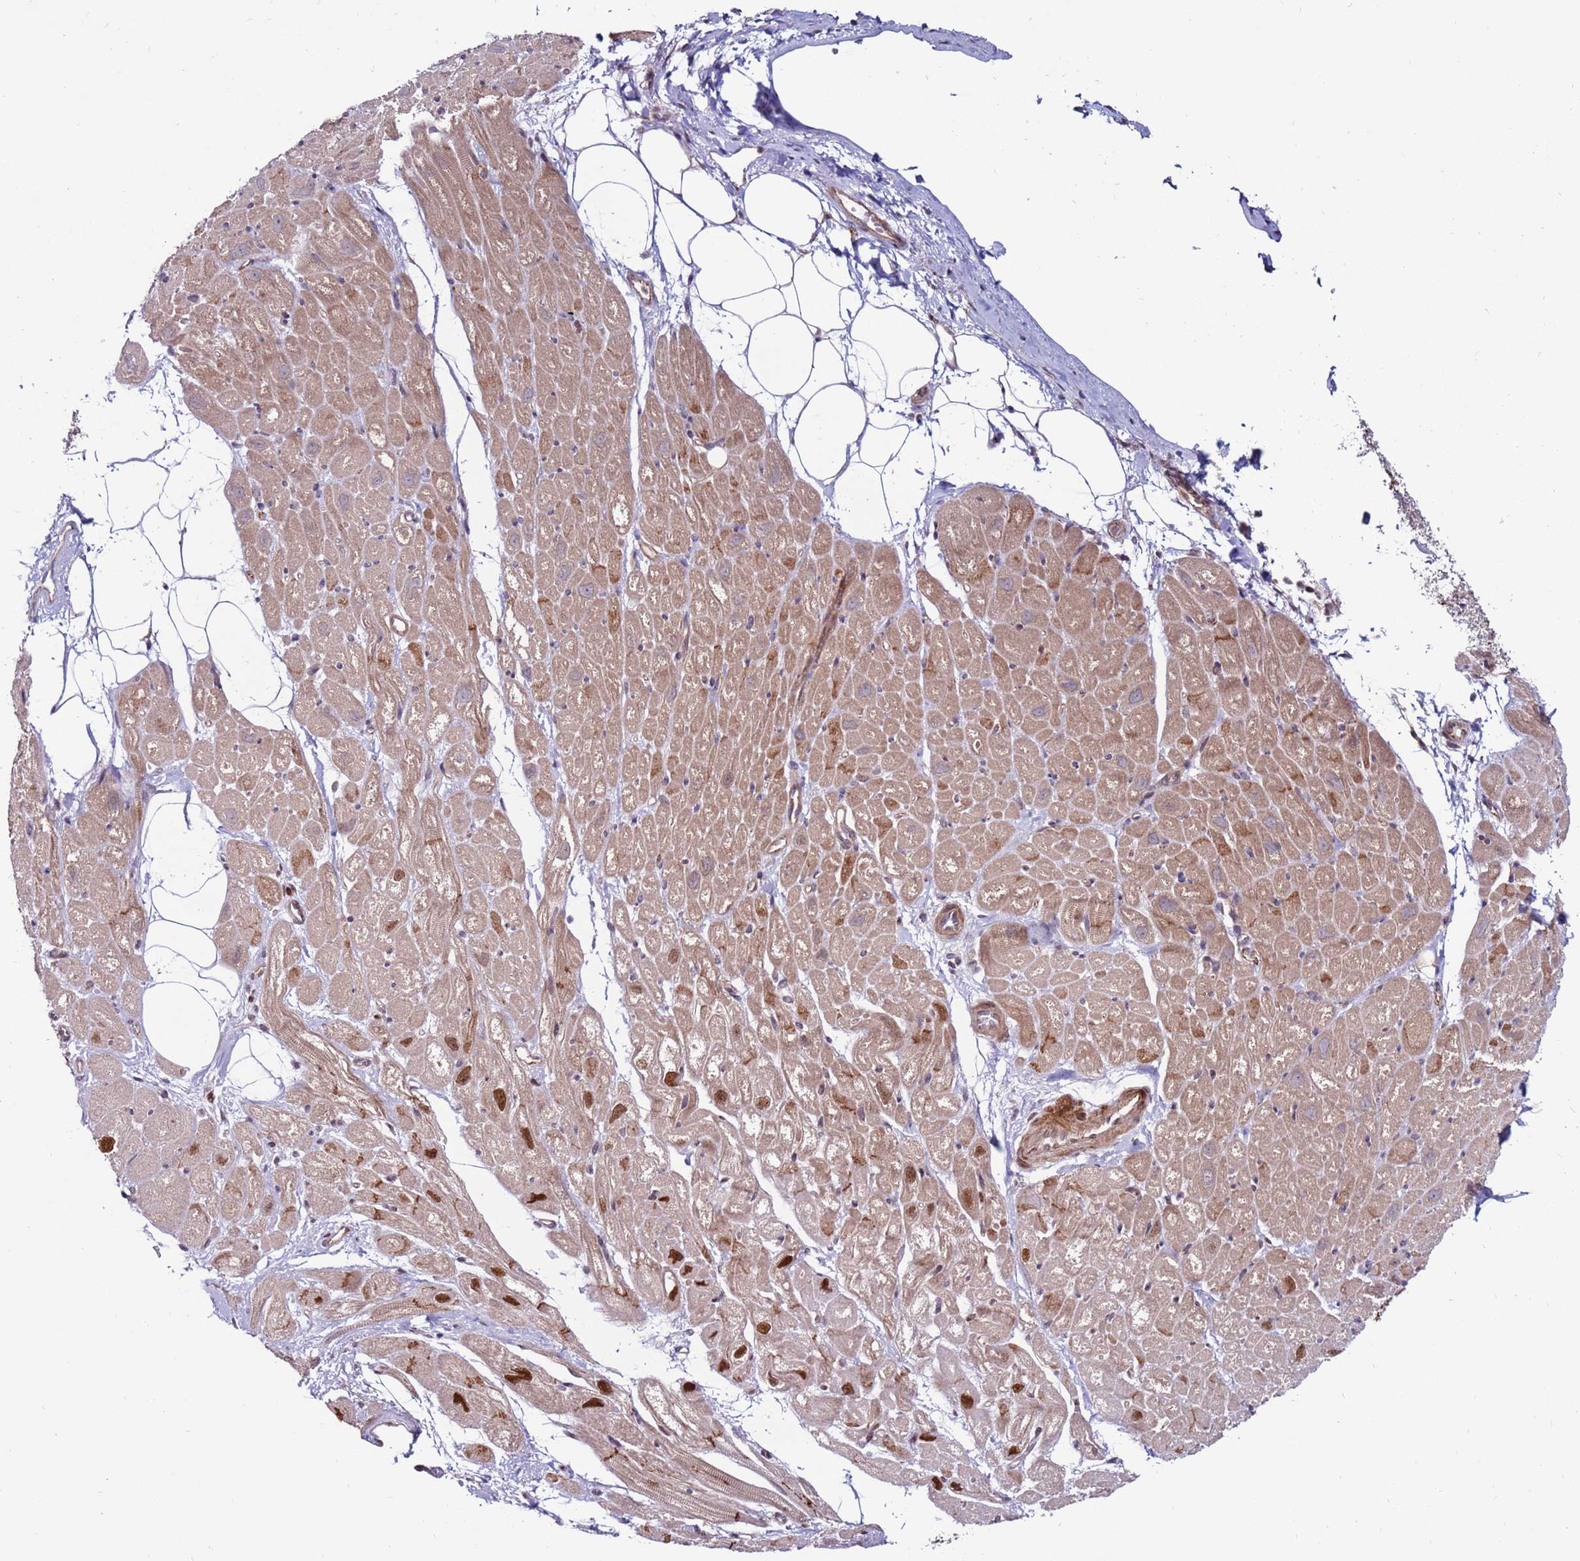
{"staining": {"intensity": "strong", "quantity": ">75%", "location": "cytoplasmic/membranous,nuclear"}, "tissue": "heart muscle", "cell_type": "Cardiomyocytes", "image_type": "normal", "snomed": [{"axis": "morphology", "description": "Normal tissue, NOS"}, {"axis": "topography", "description": "Heart"}], "caption": "Human heart muscle stained with a protein marker reveals strong staining in cardiomyocytes.", "gene": "KPNA4", "patient": {"sex": "male", "age": 50}}